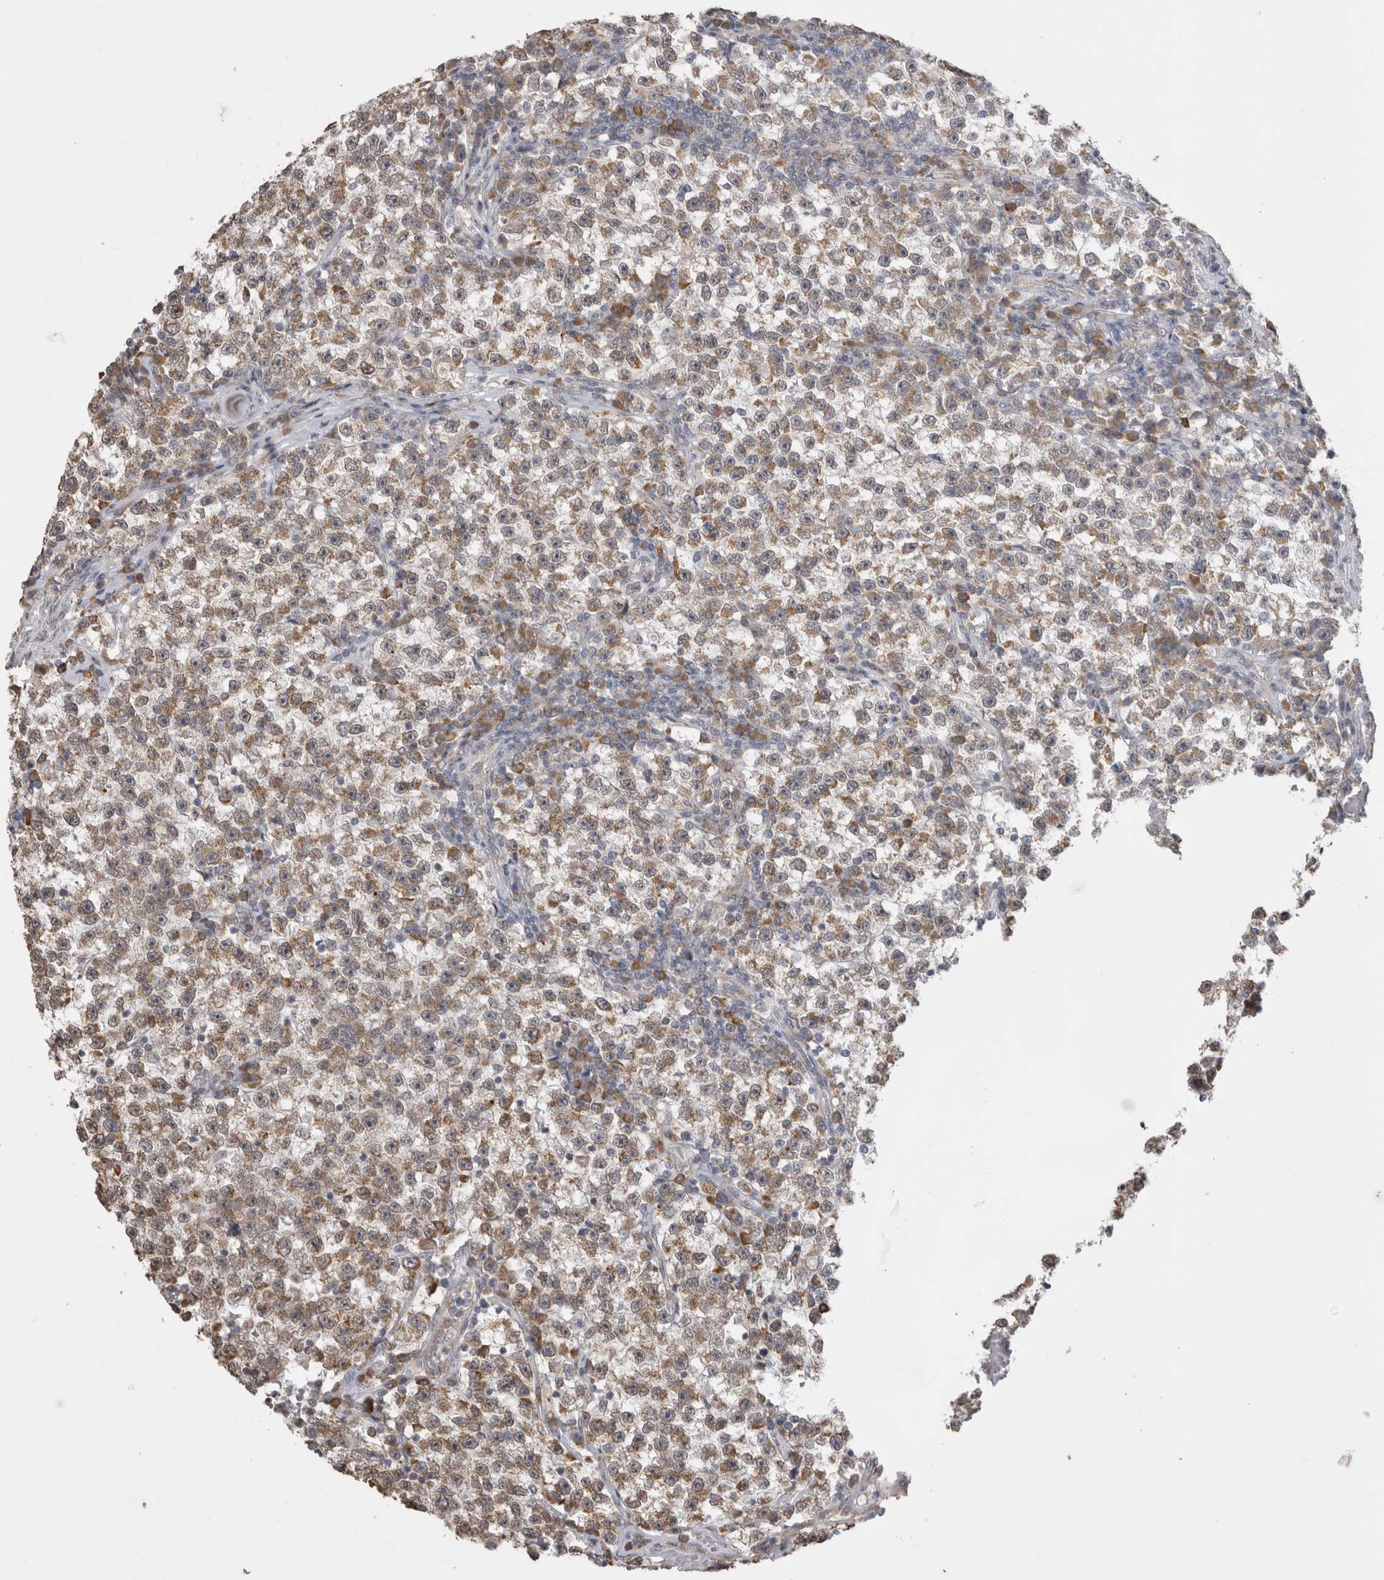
{"staining": {"intensity": "moderate", "quantity": ">75%", "location": "cytoplasmic/membranous"}, "tissue": "testis cancer", "cell_type": "Tumor cells", "image_type": "cancer", "snomed": [{"axis": "morphology", "description": "Seminoma, NOS"}, {"axis": "topography", "description": "Testis"}], "caption": "This is a micrograph of immunohistochemistry (IHC) staining of seminoma (testis), which shows moderate expression in the cytoplasmic/membranous of tumor cells.", "gene": "NOMO1", "patient": {"sex": "male", "age": 22}}